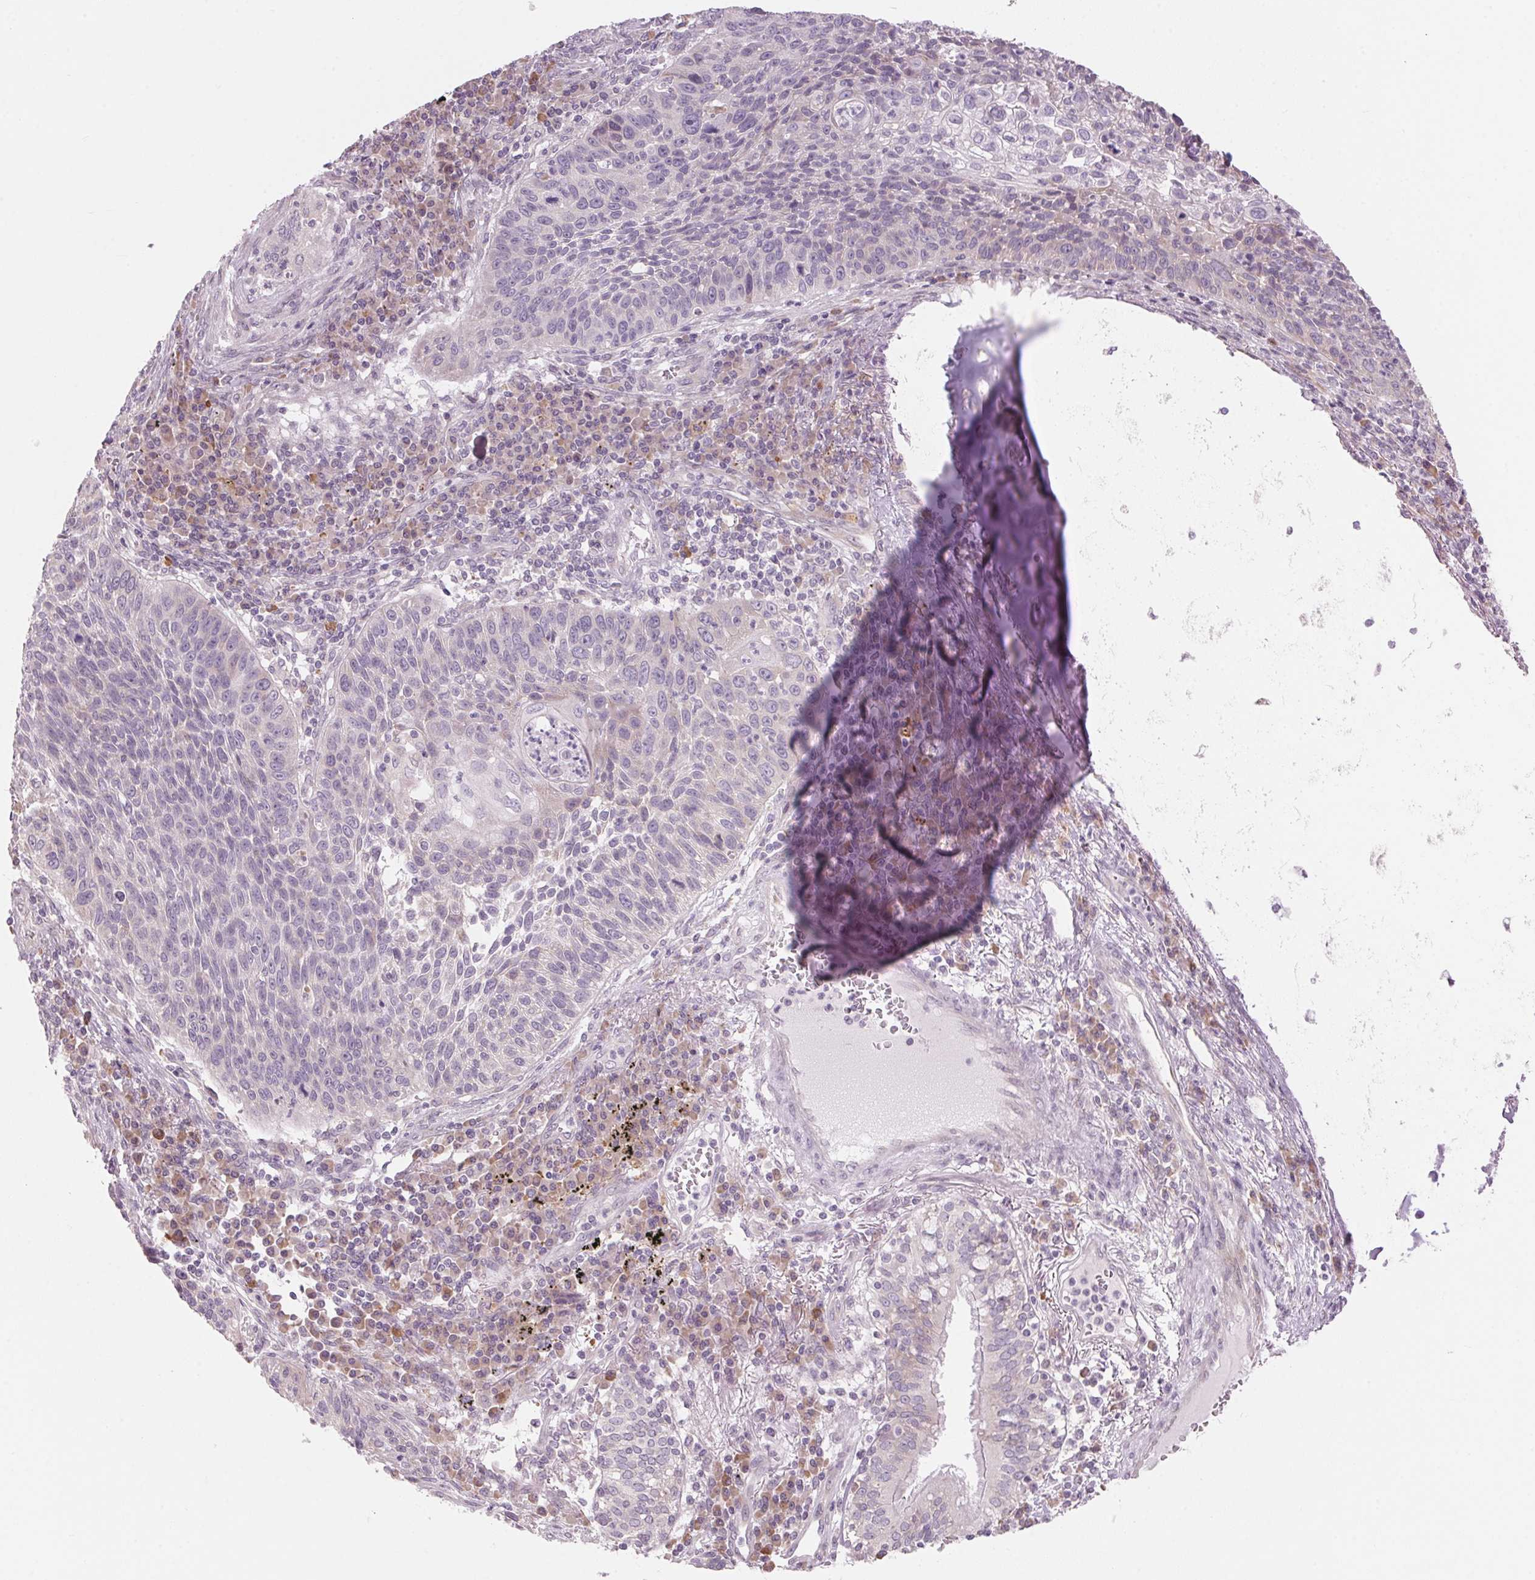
{"staining": {"intensity": "negative", "quantity": "none", "location": "none"}, "tissue": "lung cancer", "cell_type": "Tumor cells", "image_type": "cancer", "snomed": [{"axis": "morphology", "description": "Squamous cell carcinoma, NOS"}, {"axis": "morphology", "description": "Squamous cell carcinoma, metastatic, NOS"}, {"axis": "topography", "description": "Lung"}, {"axis": "topography", "description": "Pleura, NOS"}], "caption": "High power microscopy micrograph of an immunohistochemistry (IHC) histopathology image of lung metastatic squamous cell carcinoma, revealing no significant positivity in tumor cells.", "gene": "GNMT", "patient": {"sex": "male", "age": 72}}